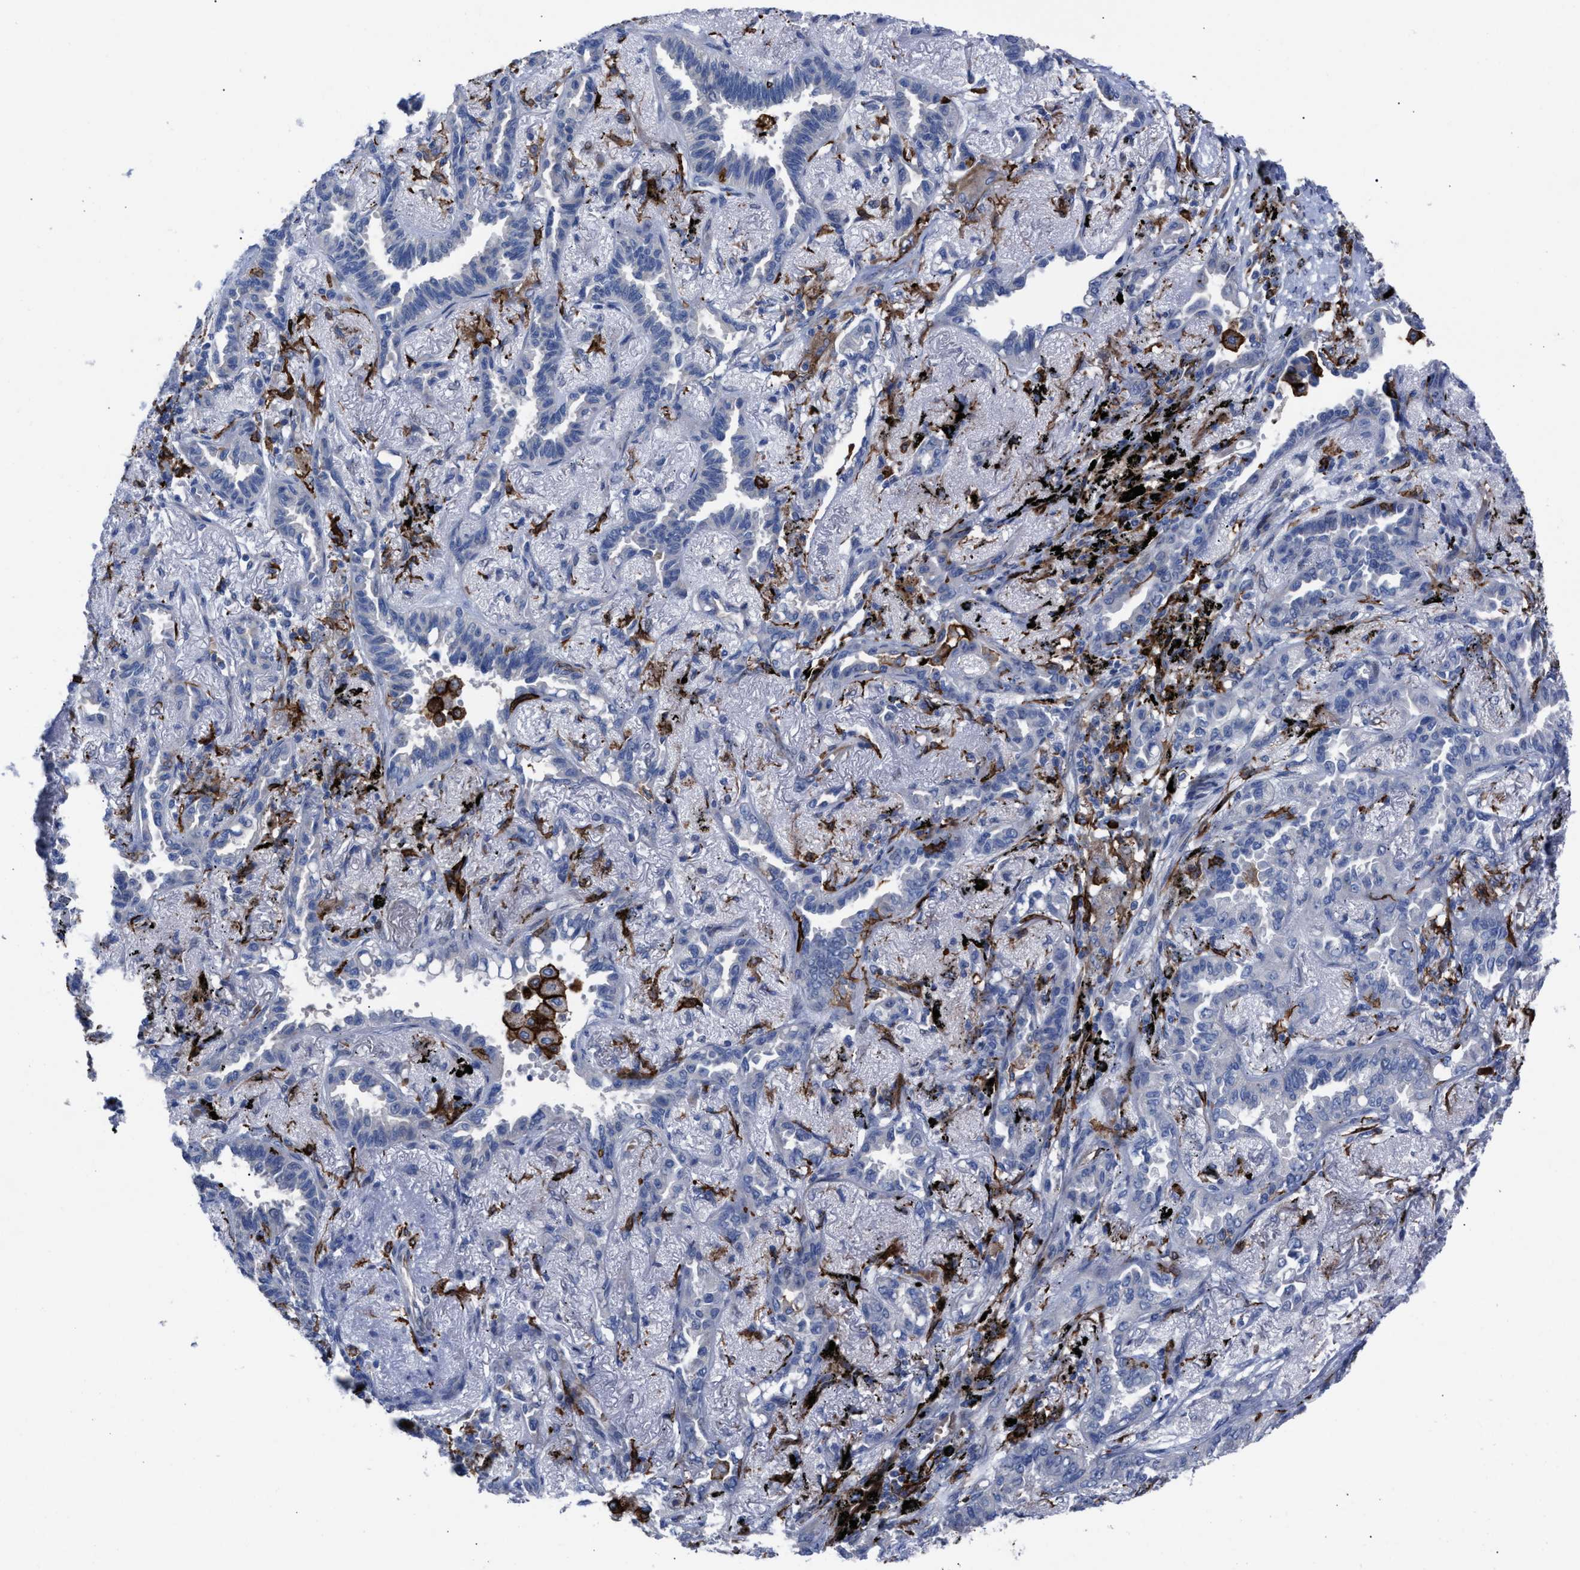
{"staining": {"intensity": "negative", "quantity": "none", "location": "none"}, "tissue": "lung cancer", "cell_type": "Tumor cells", "image_type": "cancer", "snomed": [{"axis": "morphology", "description": "Adenocarcinoma, NOS"}, {"axis": "topography", "description": "Lung"}], "caption": "The immunohistochemistry (IHC) micrograph has no significant staining in tumor cells of lung cancer tissue.", "gene": "SLC47A1", "patient": {"sex": "male", "age": 59}}